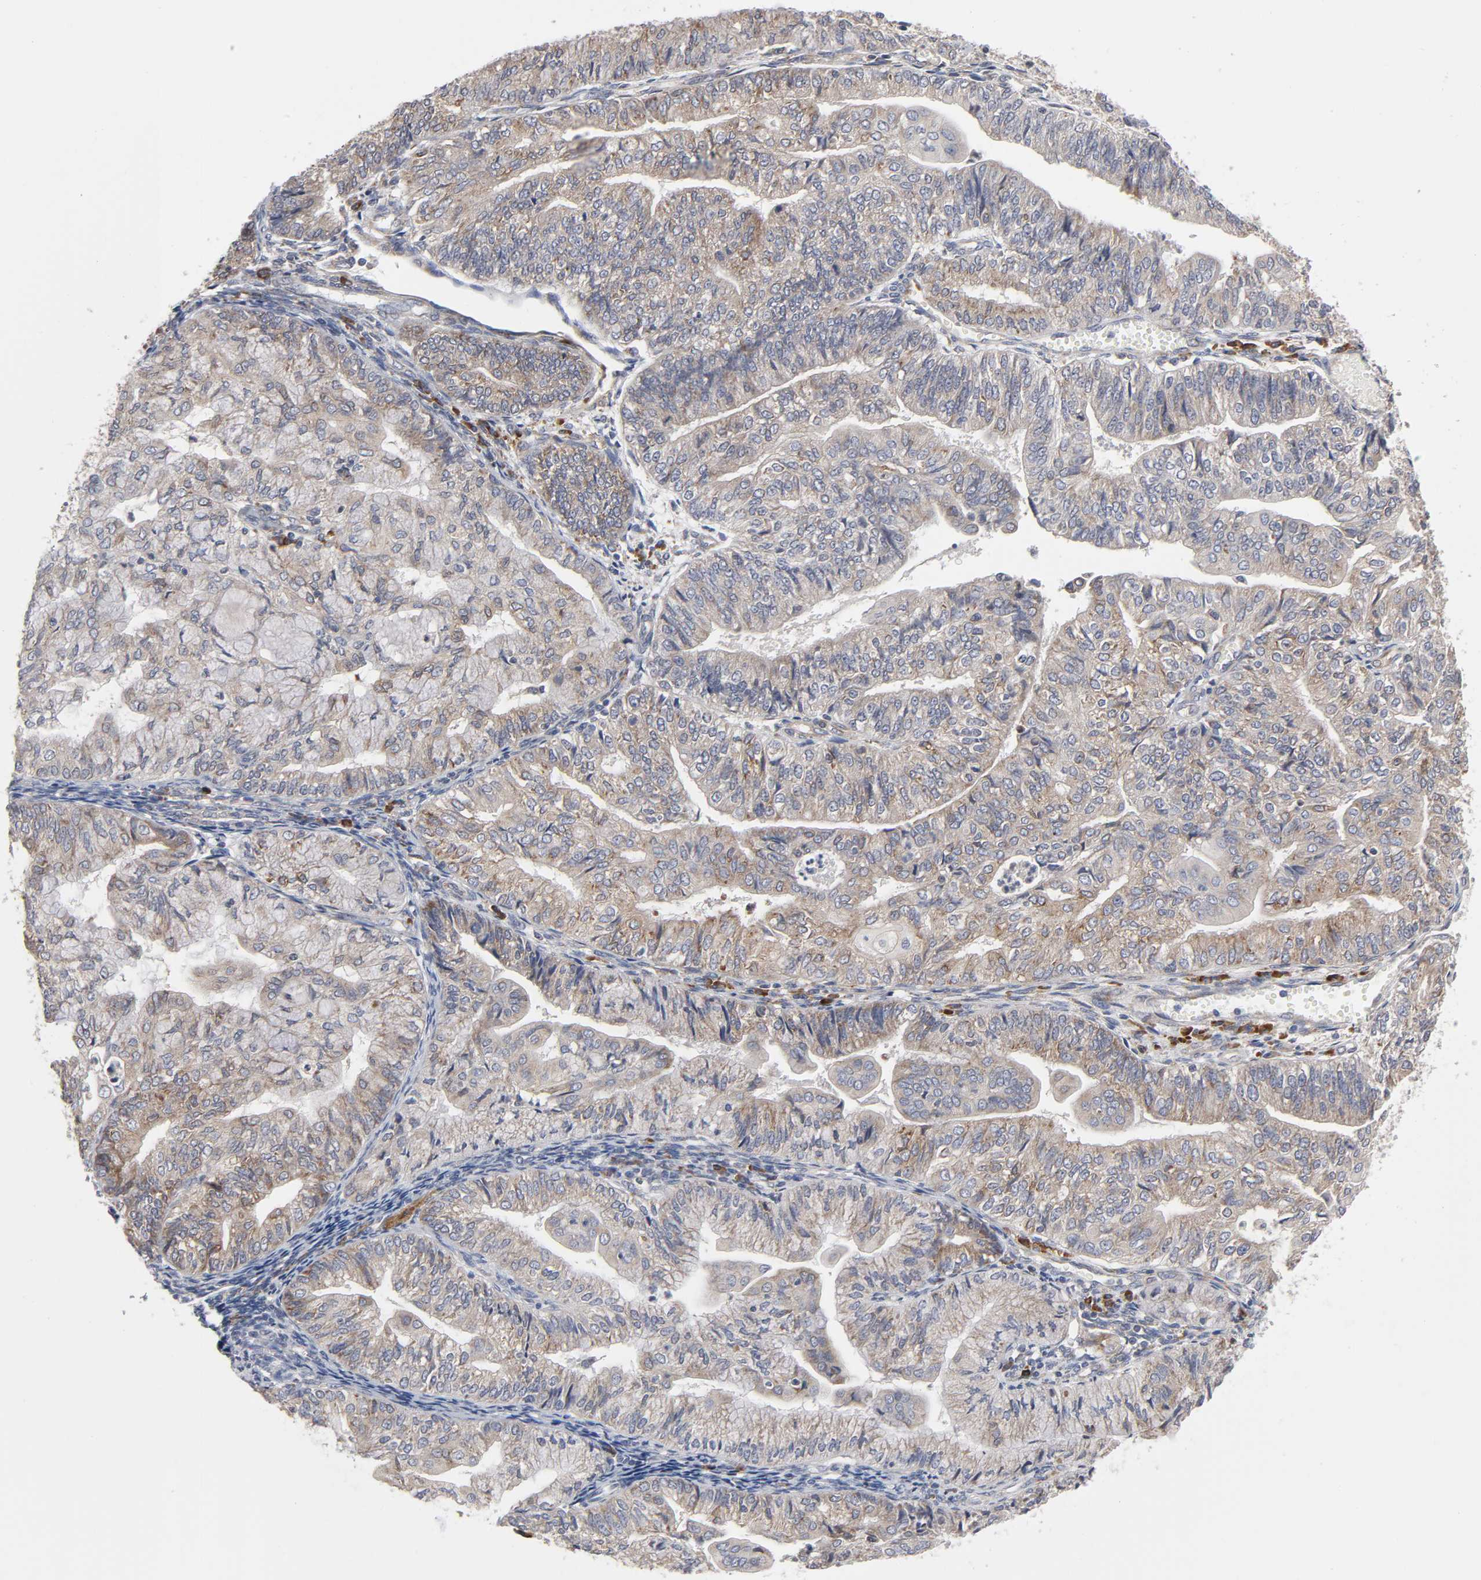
{"staining": {"intensity": "moderate", "quantity": "25%-75%", "location": "cytoplasmic/membranous"}, "tissue": "endometrial cancer", "cell_type": "Tumor cells", "image_type": "cancer", "snomed": [{"axis": "morphology", "description": "Adenocarcinoma, NOS"}, {"axis": "topography", "description": "Endometrium"}], "caption": "Endometrial cancer (adenocarcinoma) was stained to show a protein in brown. There is medium levels of moderate cytoplasmic/membranous positivity in about 25%-75% of tumor cells.", "gene": "IL4R", "patient": {"sex": "female", "age": 59}}